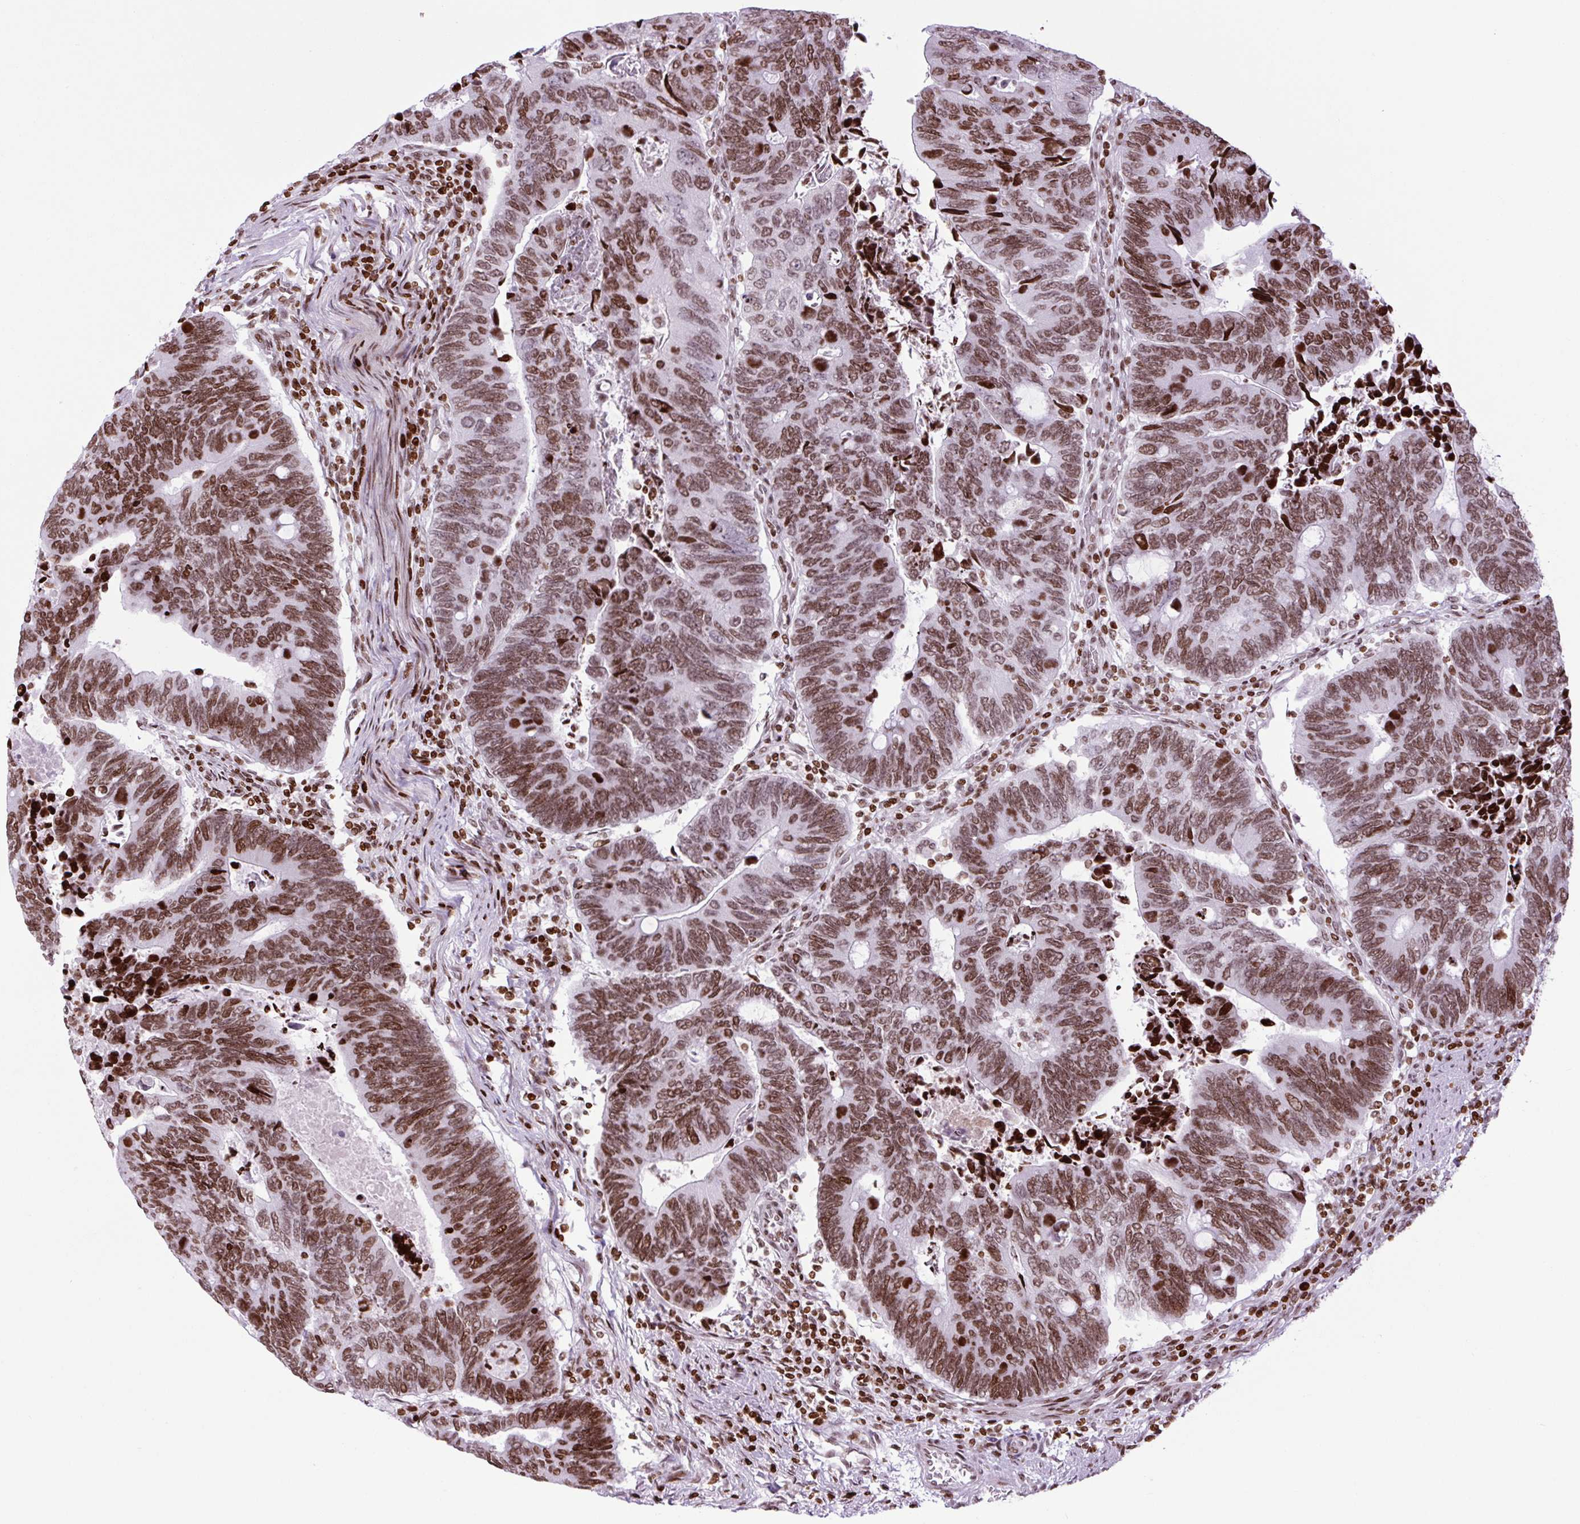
{"staining": {"intensity": "strong", "quantity": "25%-75%", "location": "nuclear"}, "tissue": "colorectal cancer", "cell_type": "Tumor cells", "image_type": "cancer", "snomed": [{"axis": "morphology", "description": "Adenocarcinoma, NOS"}, {"axis": "topography", "description": "Colon"}], "caption": "Protein positivity by IHC displays strong nuclear positivity in about 25%-75% of tumor cells in colorectal cancer (adenocarcinoma).", "gene": "H1-3", "patient": {"sex": "male", "age": 87}}